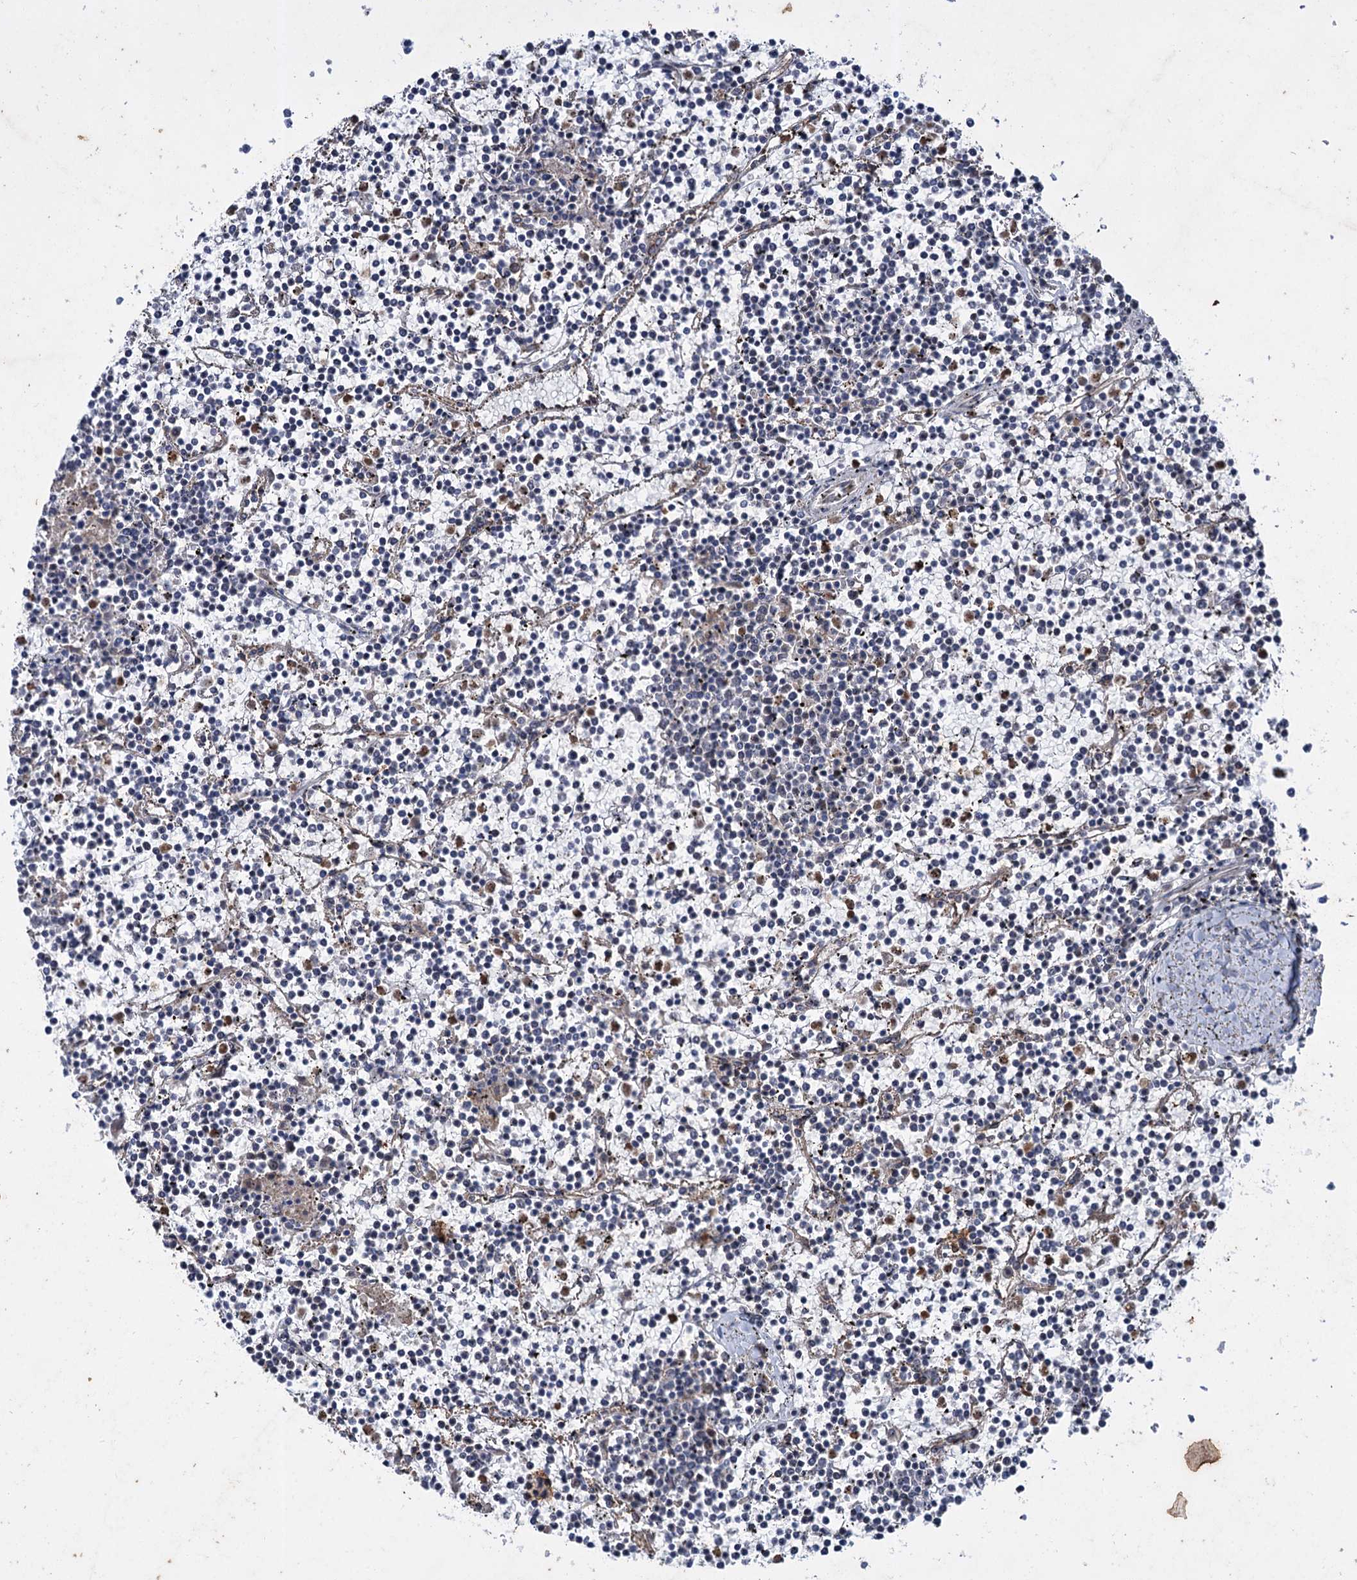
{"staining": {"intensity": "negative", "quantity": "none", "location": "none"}, "tissue": "lymphoma", "cell_type": "Tumor cells", "image_type": "cancer", "snomed": [{"axis": "morphology", "description": "Malignant lymphoma, non-Hodgkin's type, Low grade"}, {"axis": "topography", "description": "Spleen"}], "caption": "IHC image of neoplastic tissue: lymphoma stained with DAB (3,3'-diaminobenzidine) shows no significant protein positivity in tumor cells.", "gene": "PTPN3", "patient": {"sex": "female", "age": 19}}